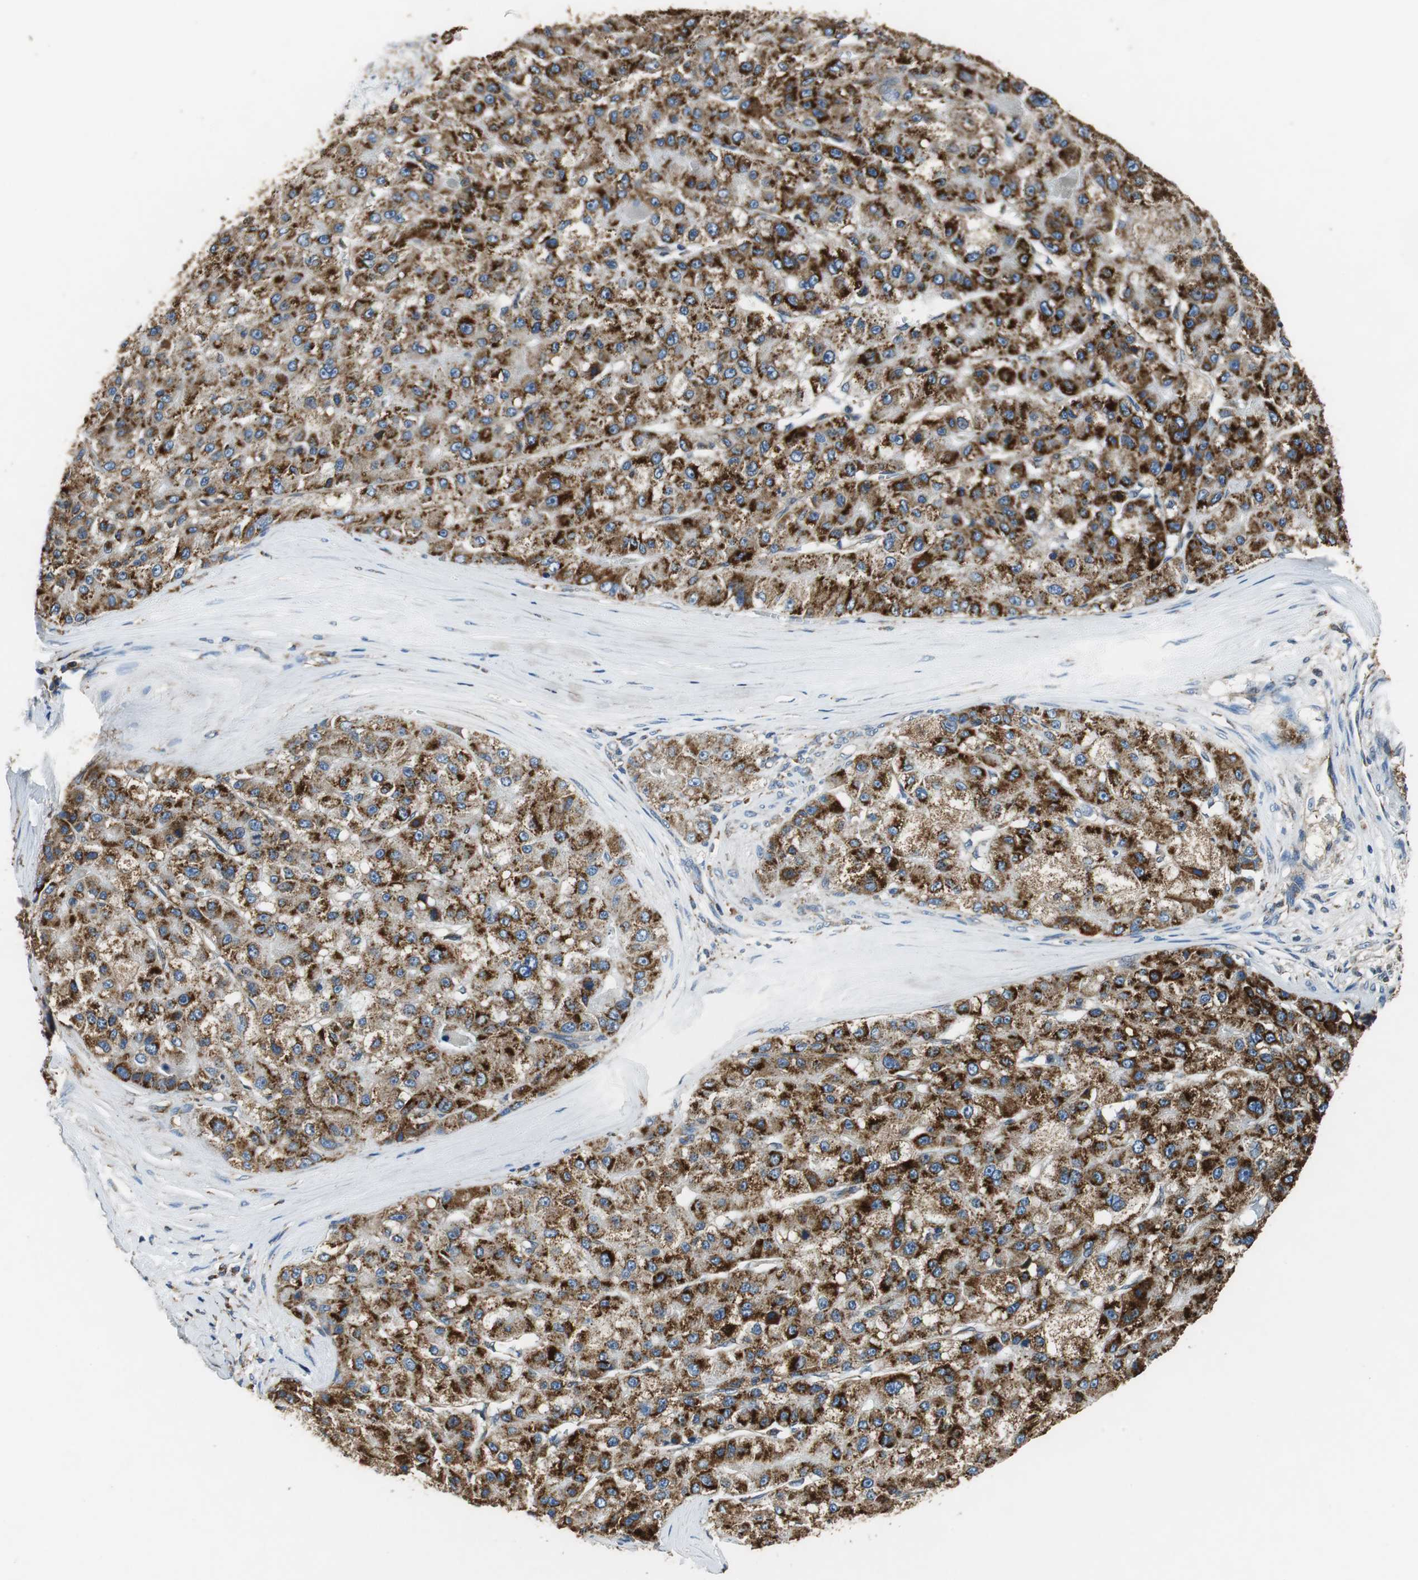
{"staining": {"intensity": "strong", "quantity": ">75%", "location": "cytoplasmic/membranous"}, "tissue": "liver cancer", "cell_type": "Tumor cells", "image_type": "cancer", "snomed": [{"axis": "morphology", "description": "Carcinoma, Hepatocellular, NOS"}, {"axis": "topography", "description": "Liver"}], "caption": "Liver hepatocellular carcinoma stained with a brown dye reveals strong cytoplasmic/membranous positive positivity in about >75% of tumor cells.", "gene": "GSTK1", "patient": {"sex": "male", "age": 80}}